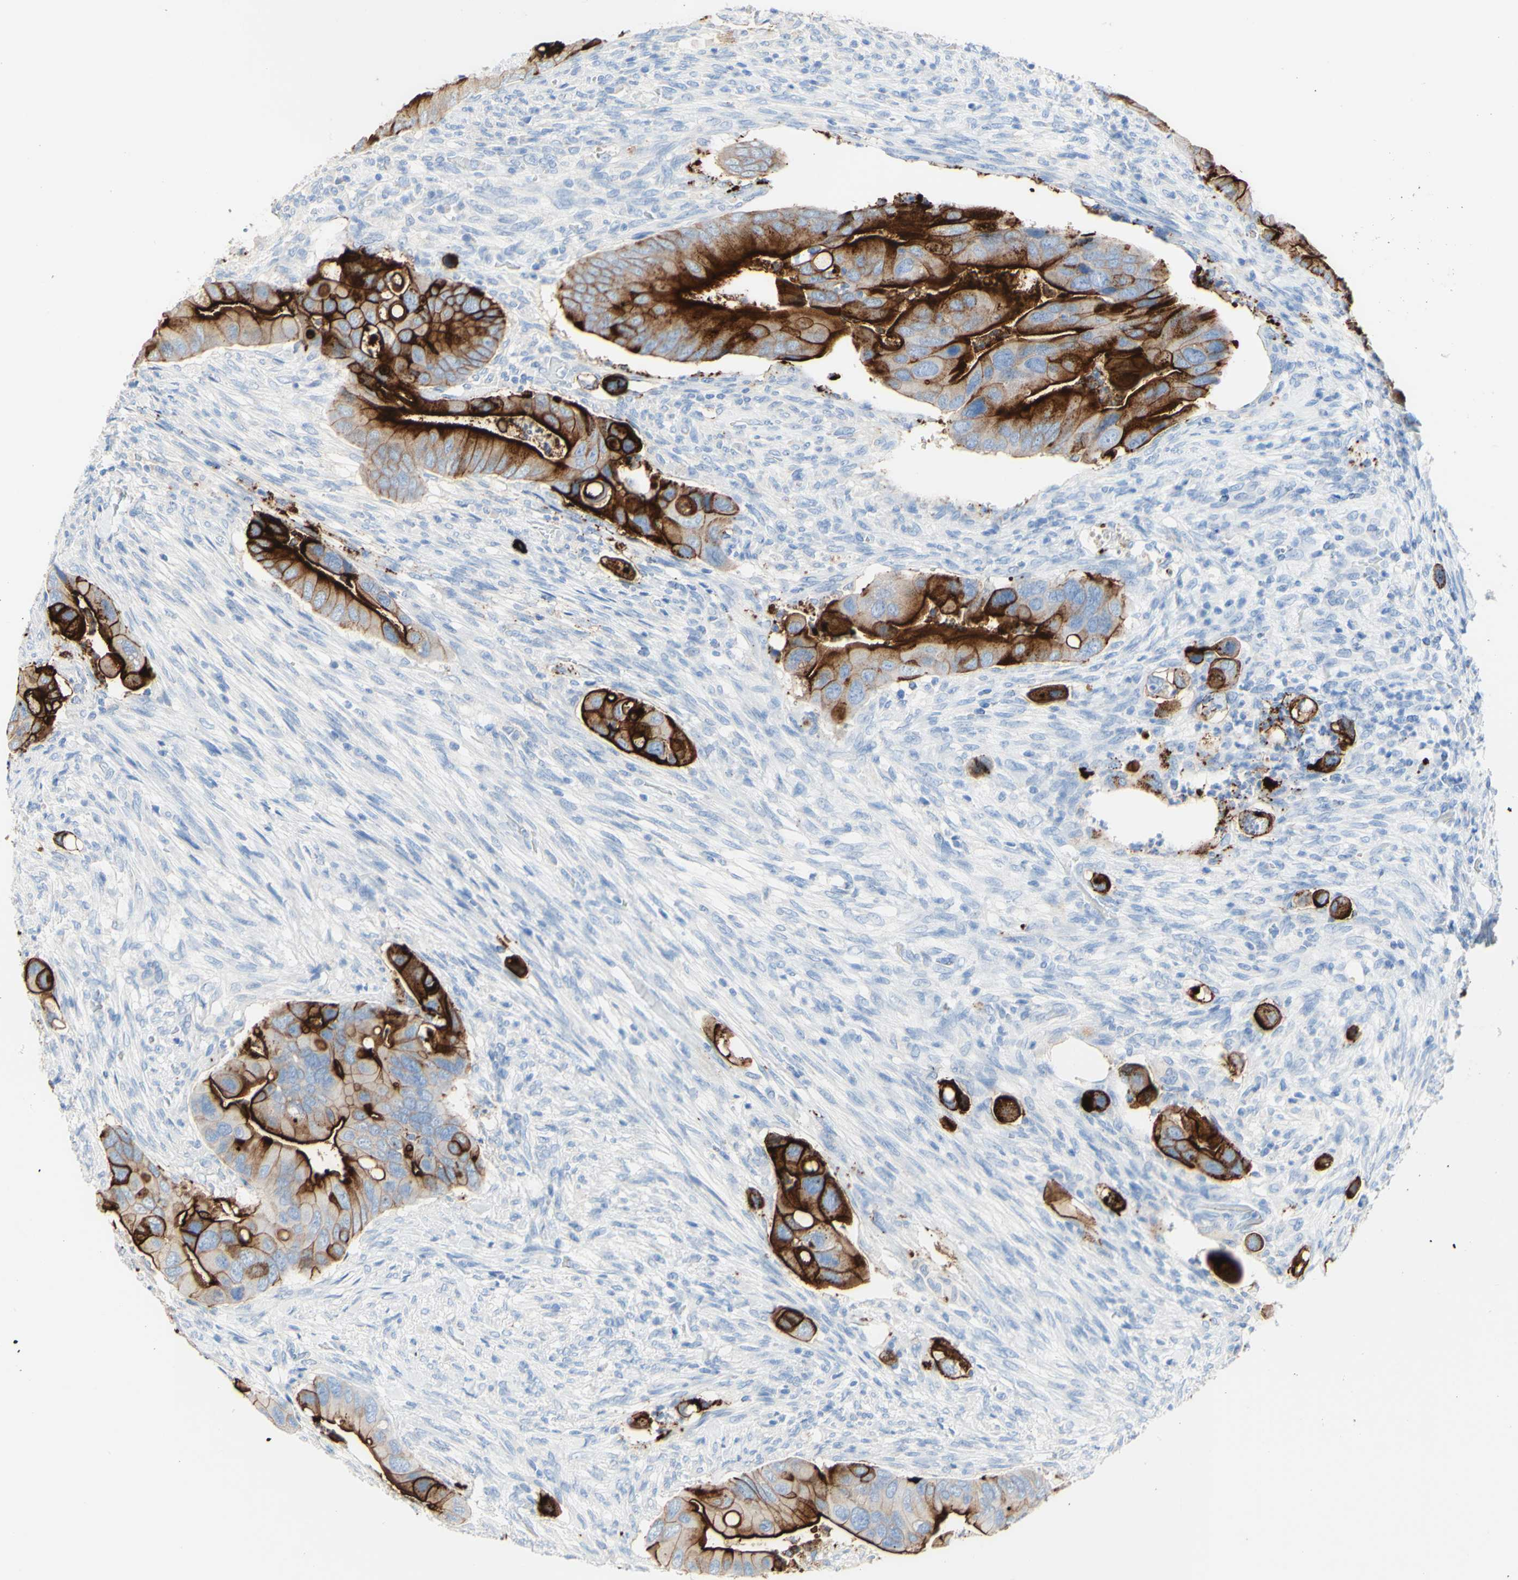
{"staining": {"intensity": "strong", "quantity": ">75%", "location": "cytoplasmic/membranous"}, "tissue": "colorectal cancer", "cell_type": "Tumor cells", "image_type": "cancer", "snomed": [{"axis": "morphology", "description": "Adenocarcinoma, NOS"}, {"axis": "topography", "description": "Rectum"}], "caption": "Tumor cells reveal high levels of strong cytoplasmic/membranous positivity in approximately >75% of cells in human colorectal adenocarcinoma.", "gene": "DSC2", "patient": {"sex": "female", "age": 57}}